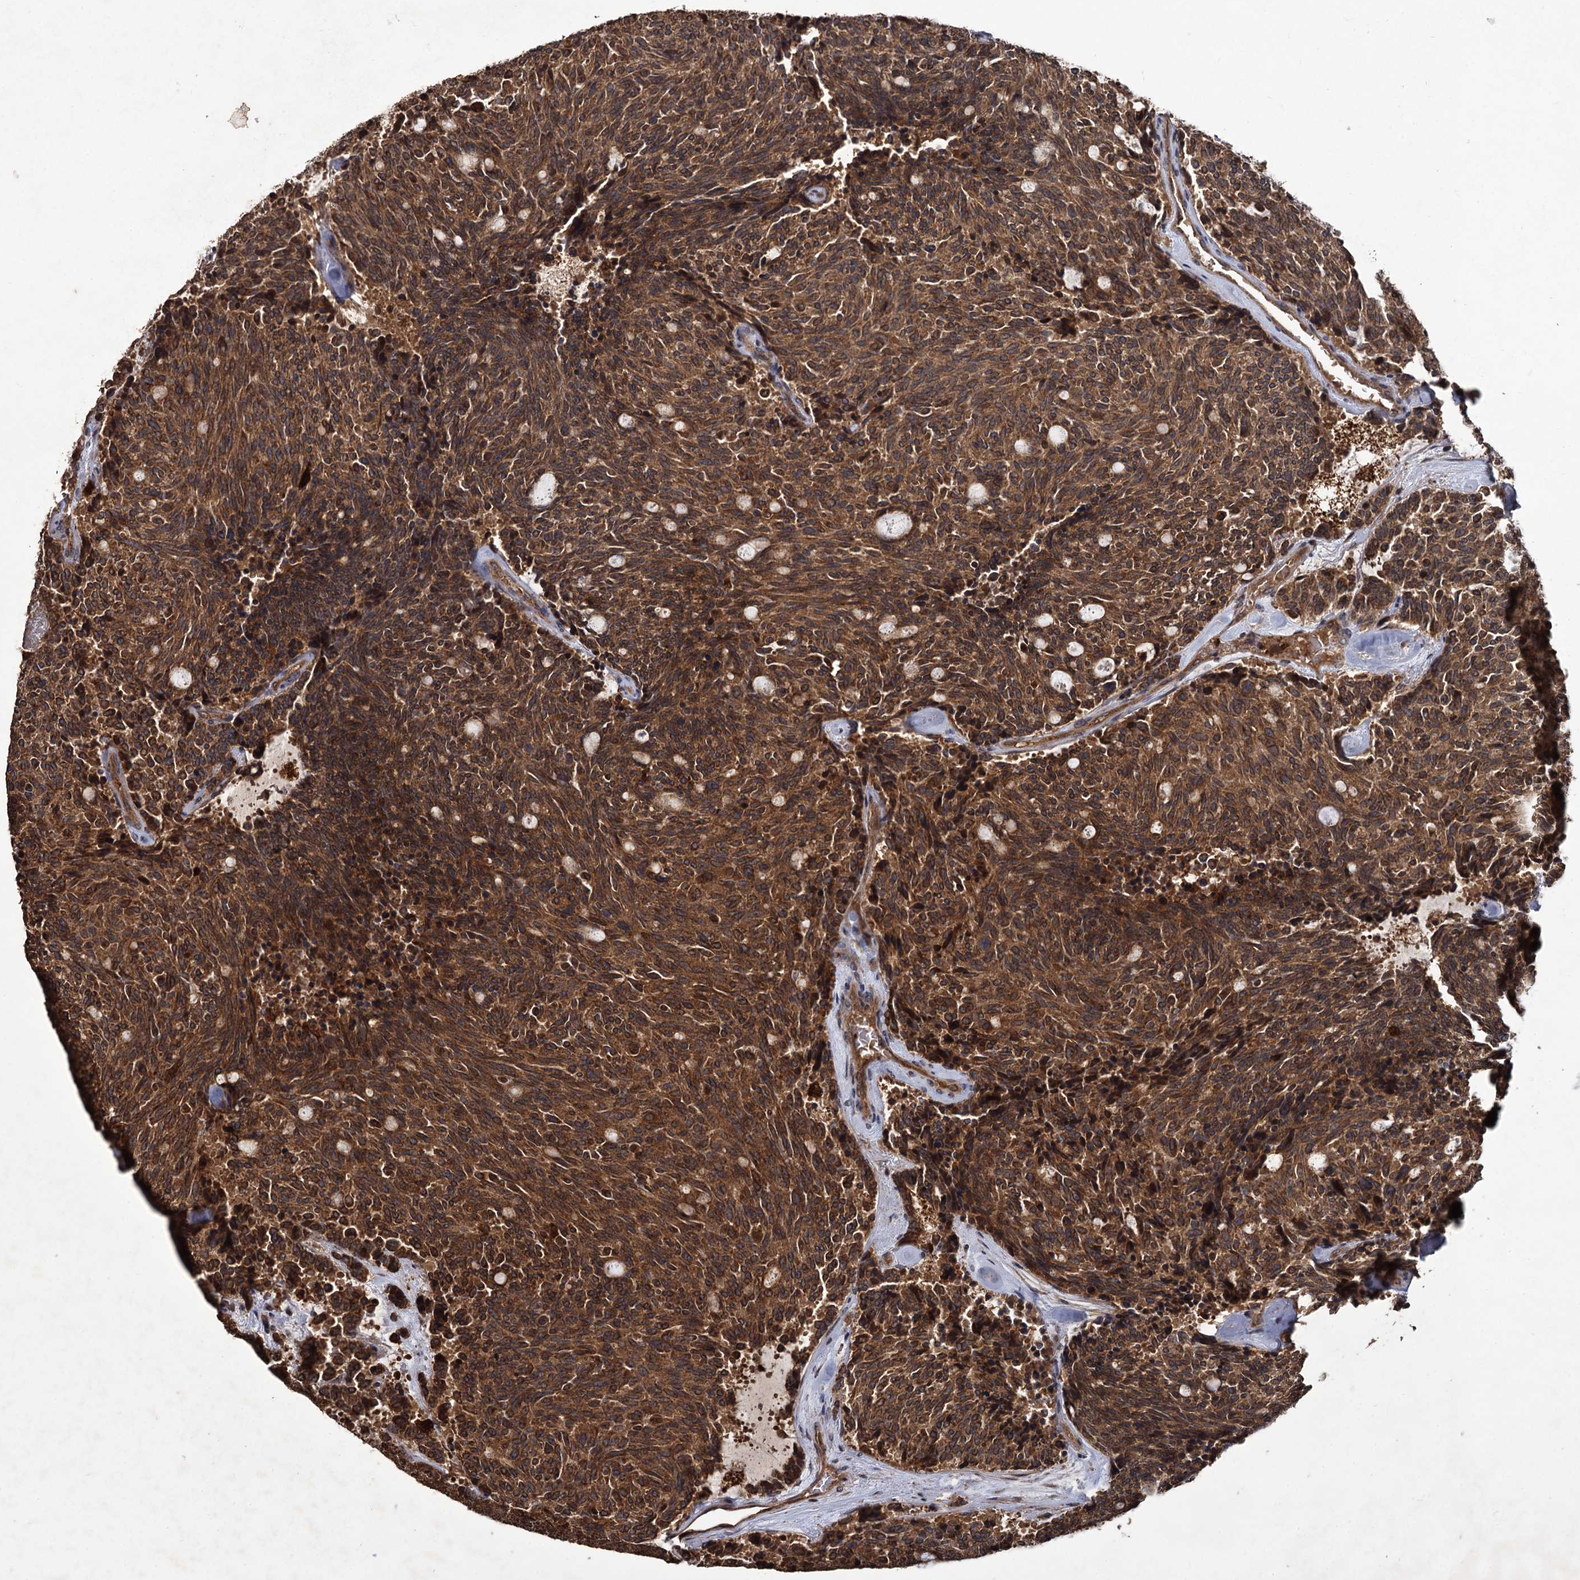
{"staining": {"intensity": "strong", "quantity": ">75%", "location": "cytoplasmic/membranous"}, "tissue": "carcinoid", "cell_type": "Tumor cells", "image_type": "cancer", "snomed": [{"axis": "morphology", "description": "Carcinoid, malignant, NOS"}, {"axis": "topography", "description": "Pancreas"}], "caption": "Immunohistochemistry (IHC) of human carcinoid demonstrates high levels of strong cytoplasmic/membranous expression in about >75% of tumor cells. The protein of interest is stained brown, and the nuclei are stained in blue (DAB (3,3'-diaminobenzidine) IHC with brightfield microscopy, high magnification).", "gene": "GCLC", "patient": {"sex": "female", "age": 54}}